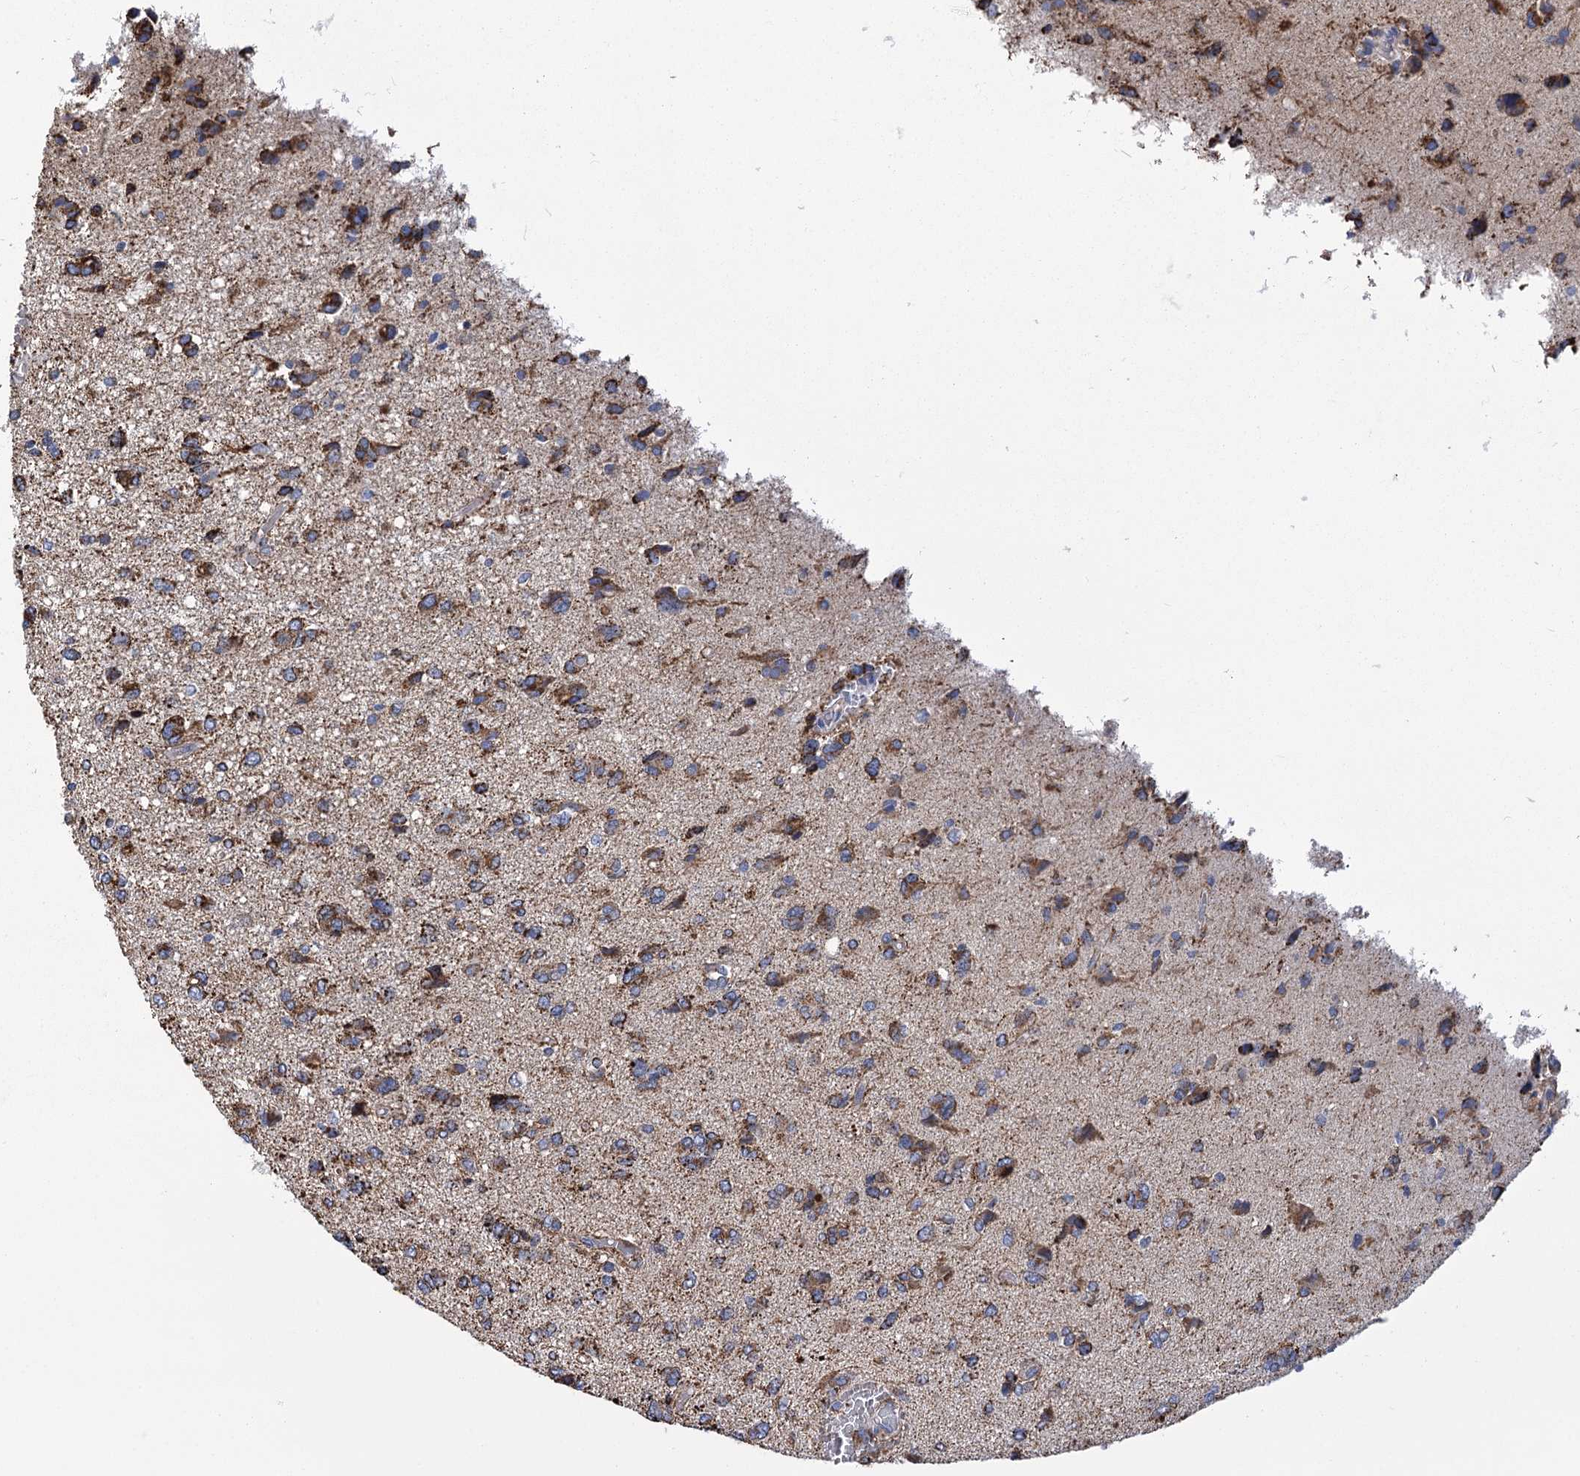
{"staining": {"intensity": "moderate", "quantity": ">75%", "location": "cytoplasmic/membranous"}, "tissue": "glioma", "cell_type": "Tumor cells", "image_type": "cancer", "snomed": [{"axis": "morphology", "description": "Glioma, malignant, High grade"}, {"axis": "topography", "description": "Brain"}], "caption": "Immunohistochemistry (IHC) image of malignant glioma (high-grade) stained for a protein (brown), which shows medium levels of moderate cytoplasmic/membranous expression in about >75% of tumor cells.", "gene": "CCDC73", "patient": {"sex": "female", "age": 59}}